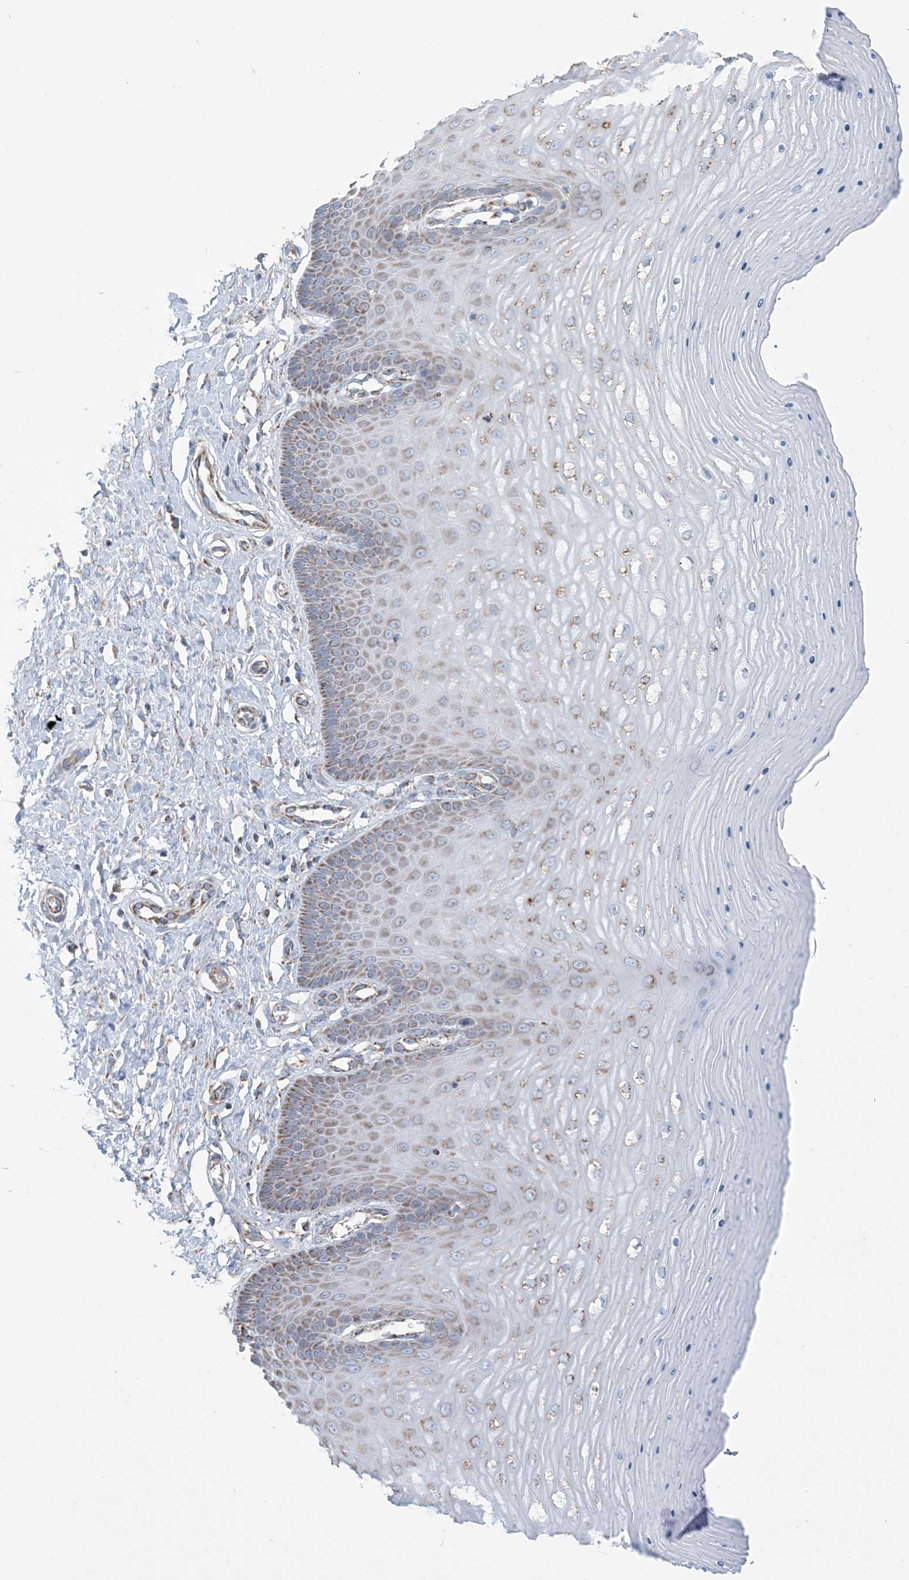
{"staining": {"intensity": "moderate", "quantity": ">75%", "location": "cytoplasmic/membranous"}, "tissue": "cervix", "cell_type": "Squamous epithelial cells", "image_type": "normal", "snomed": [{"axis": "morphology", "description": "Normal tissue, NOS"}, {"axis": "topography", "description": "Cervix"}], "caption": "Brown immunohistochemical staining in normal cervix reveals moderate cytoplasmic/membranous staining in approximately >75% of squamous epithelial cells. (DAB IHC, brown staining for protein, blue staining for nuclei).", "gene": "SAMM50", "patient": {"sex": "female", "age": 55}}